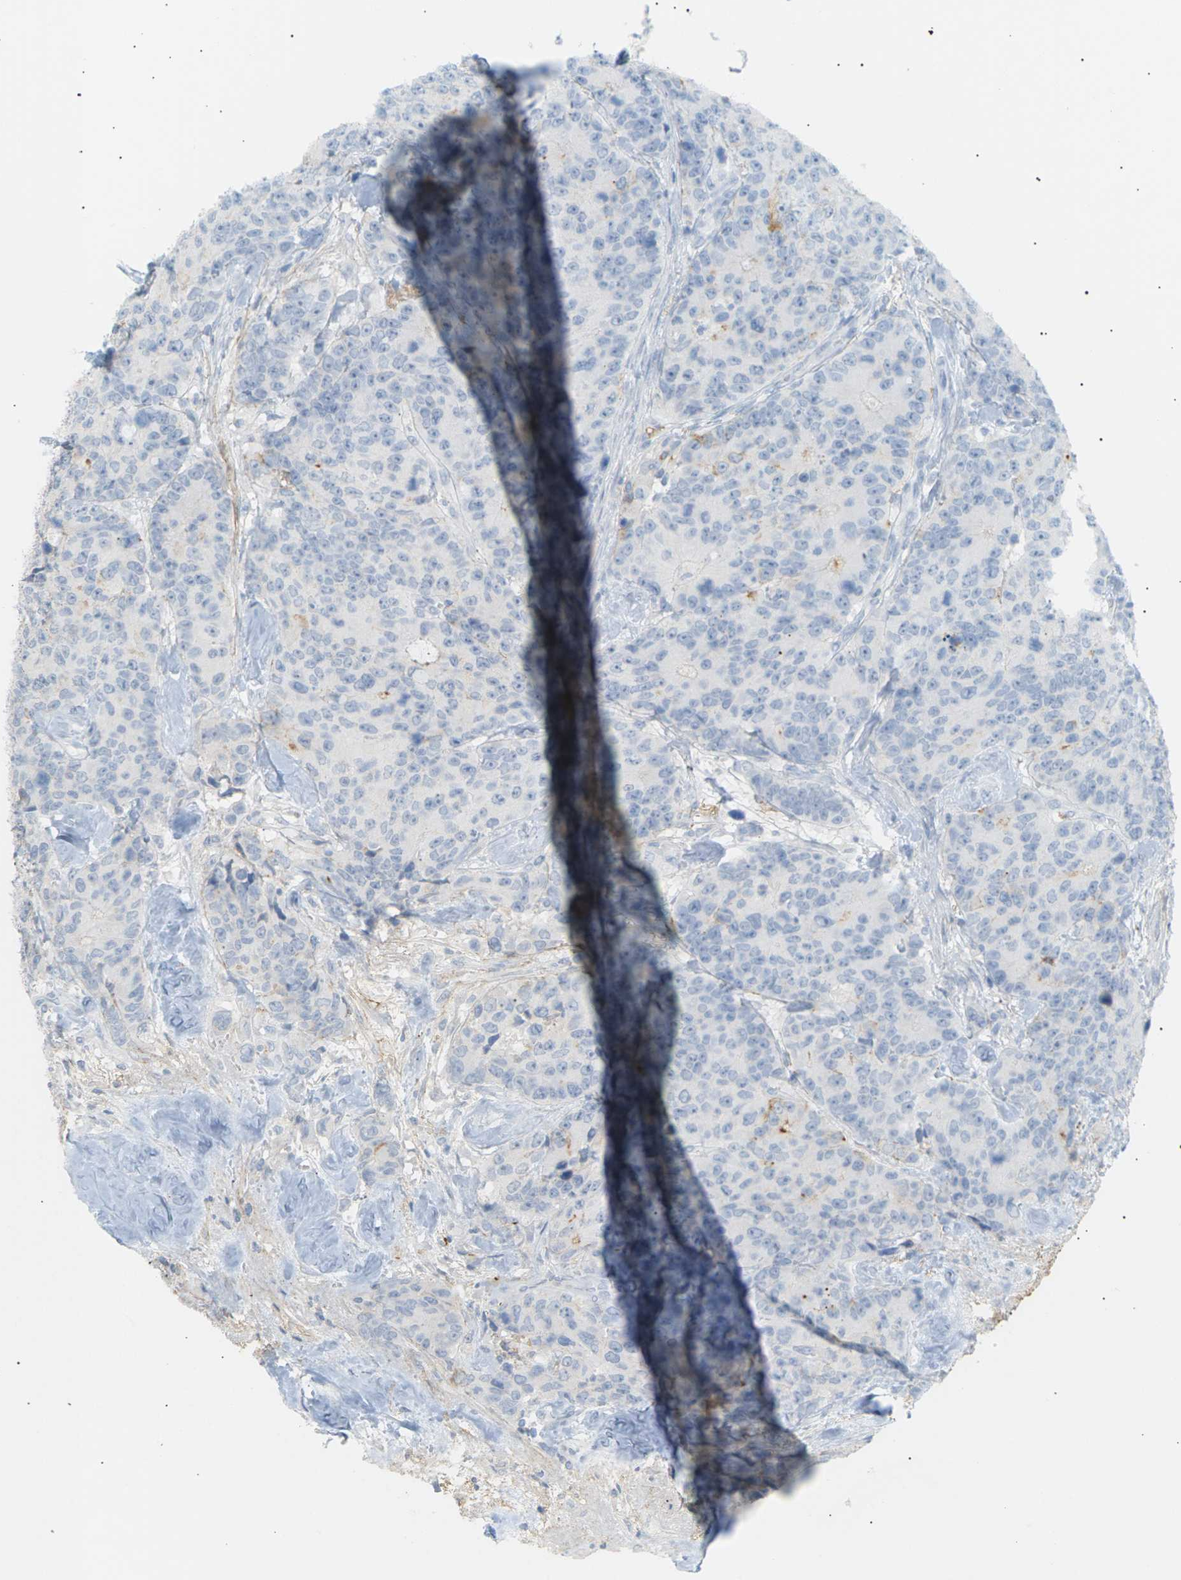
{"staining": {"intensity": "weak", "quantity": "<25%", "location": "cytoplasmic/membranous"}, "tissue": "colorectal cancer", "cell_type": "Tumor cells", "image_type": "cancer", "snomed": [{"axis": "morphology", "description": "Adenocarcinoma, NOS"}, {"axis": "topography", "description": "Colon"}], "caption": "An immunohistochemistry image of colorectal cancer is shown. There is no staining in tumor cells of colorectal cancer. The staining was performed using DAB to visualize the protein expression in brown, while the nuclei were stained in blue with hematoxylin (Magnification: 20x).", "gene": "CLU", "patient": {"sex": "female", "age": 86}}